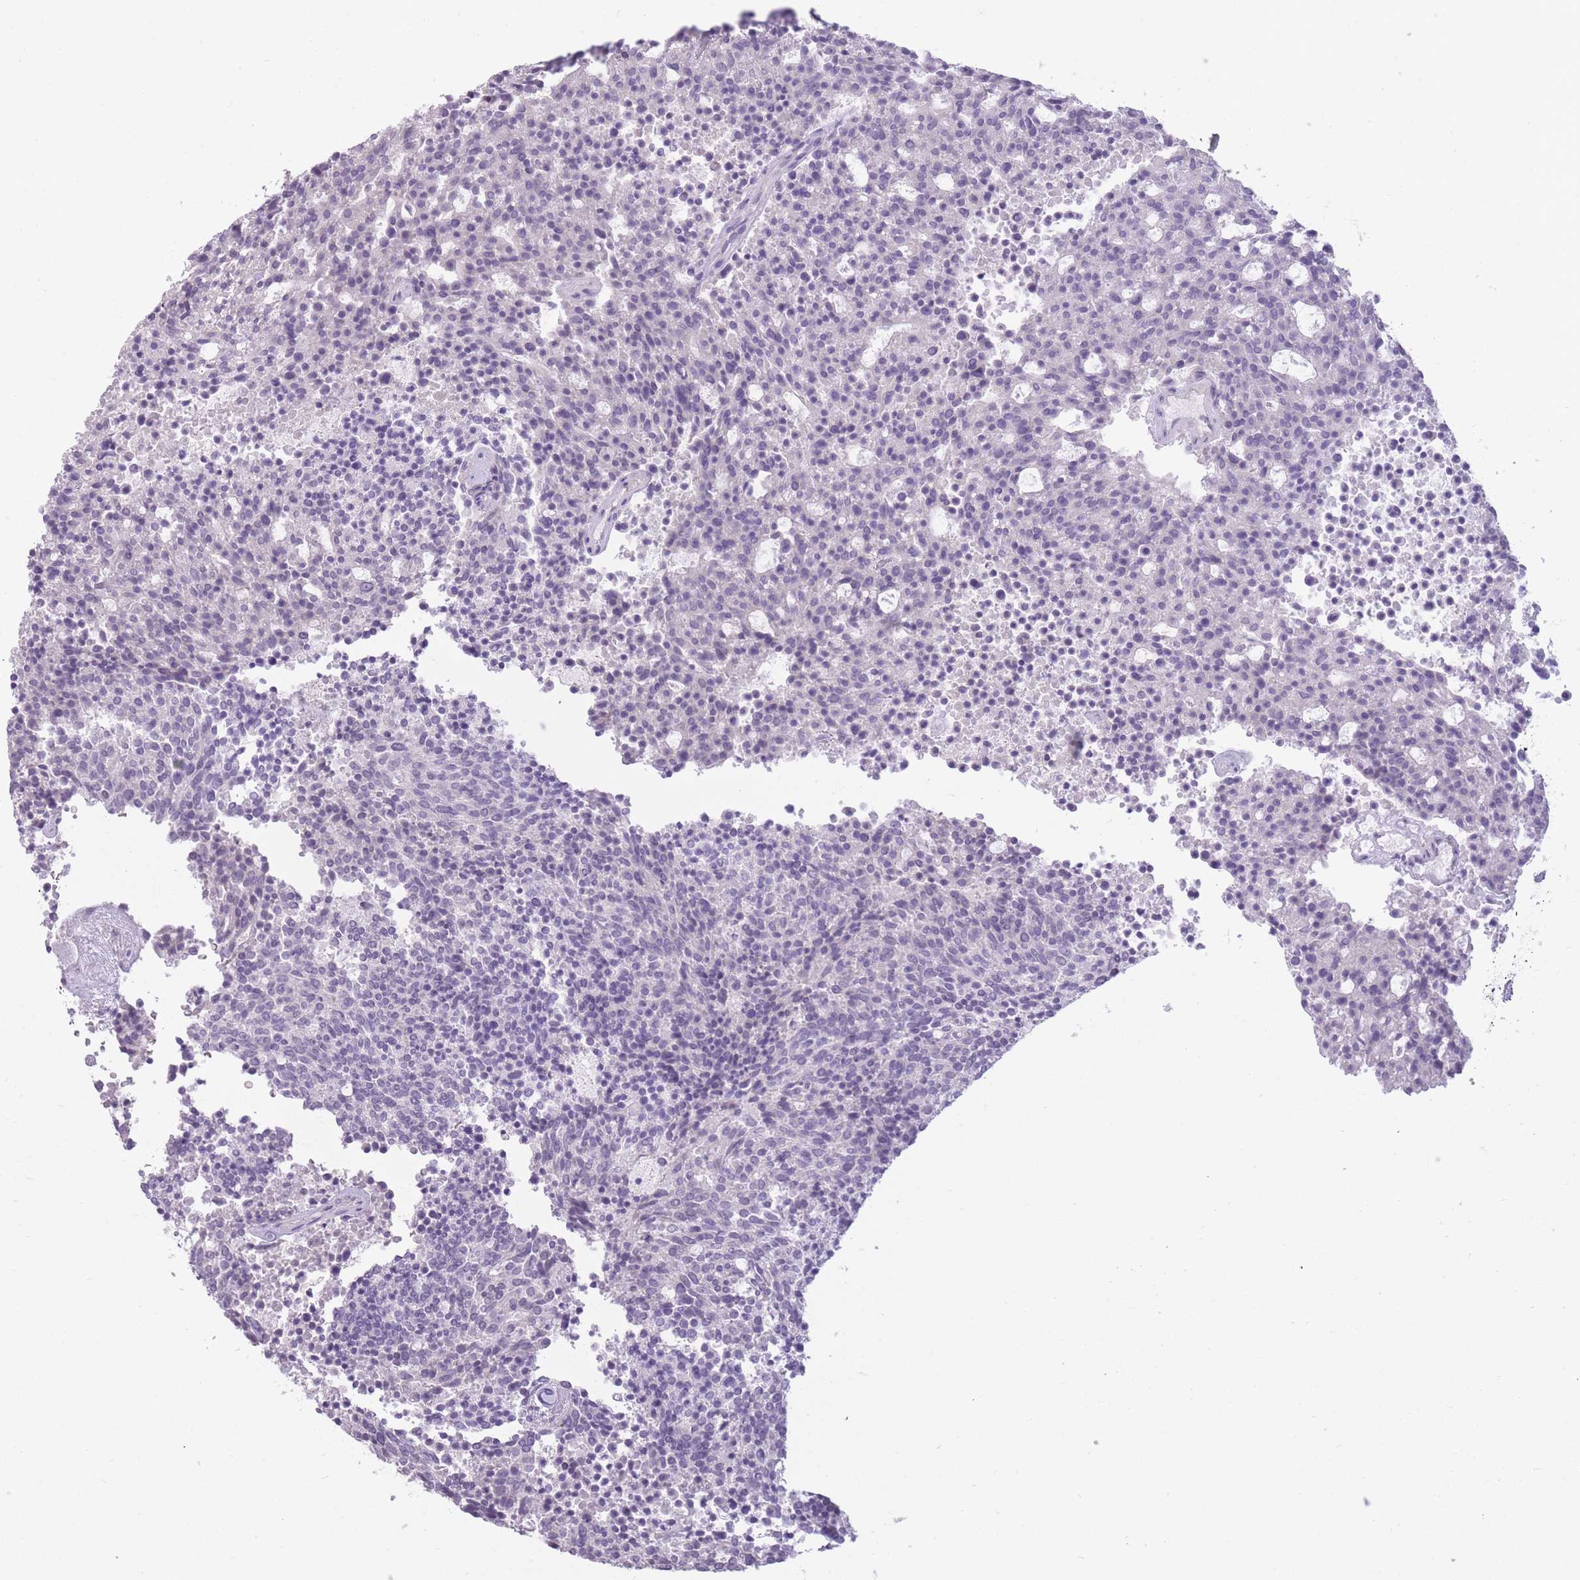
{"staining": {"intensity": "negative", "quantity": "none", "location": "none"}, "tissue": "carcinoid", "cell_type": "Tumor cells", "image_type": "cancer", "snomed": [{"axis": "morphology", "description": "Carcinoid, malignant, NOS"}, {"axis": "topography", "description": "Pancreas"}], "caption": "The photomicrograph reveals no significant staining in tumor cells of carcinoid.", "gene": "ZBTB24", "patient": {"sex": "female", "age": 54}}